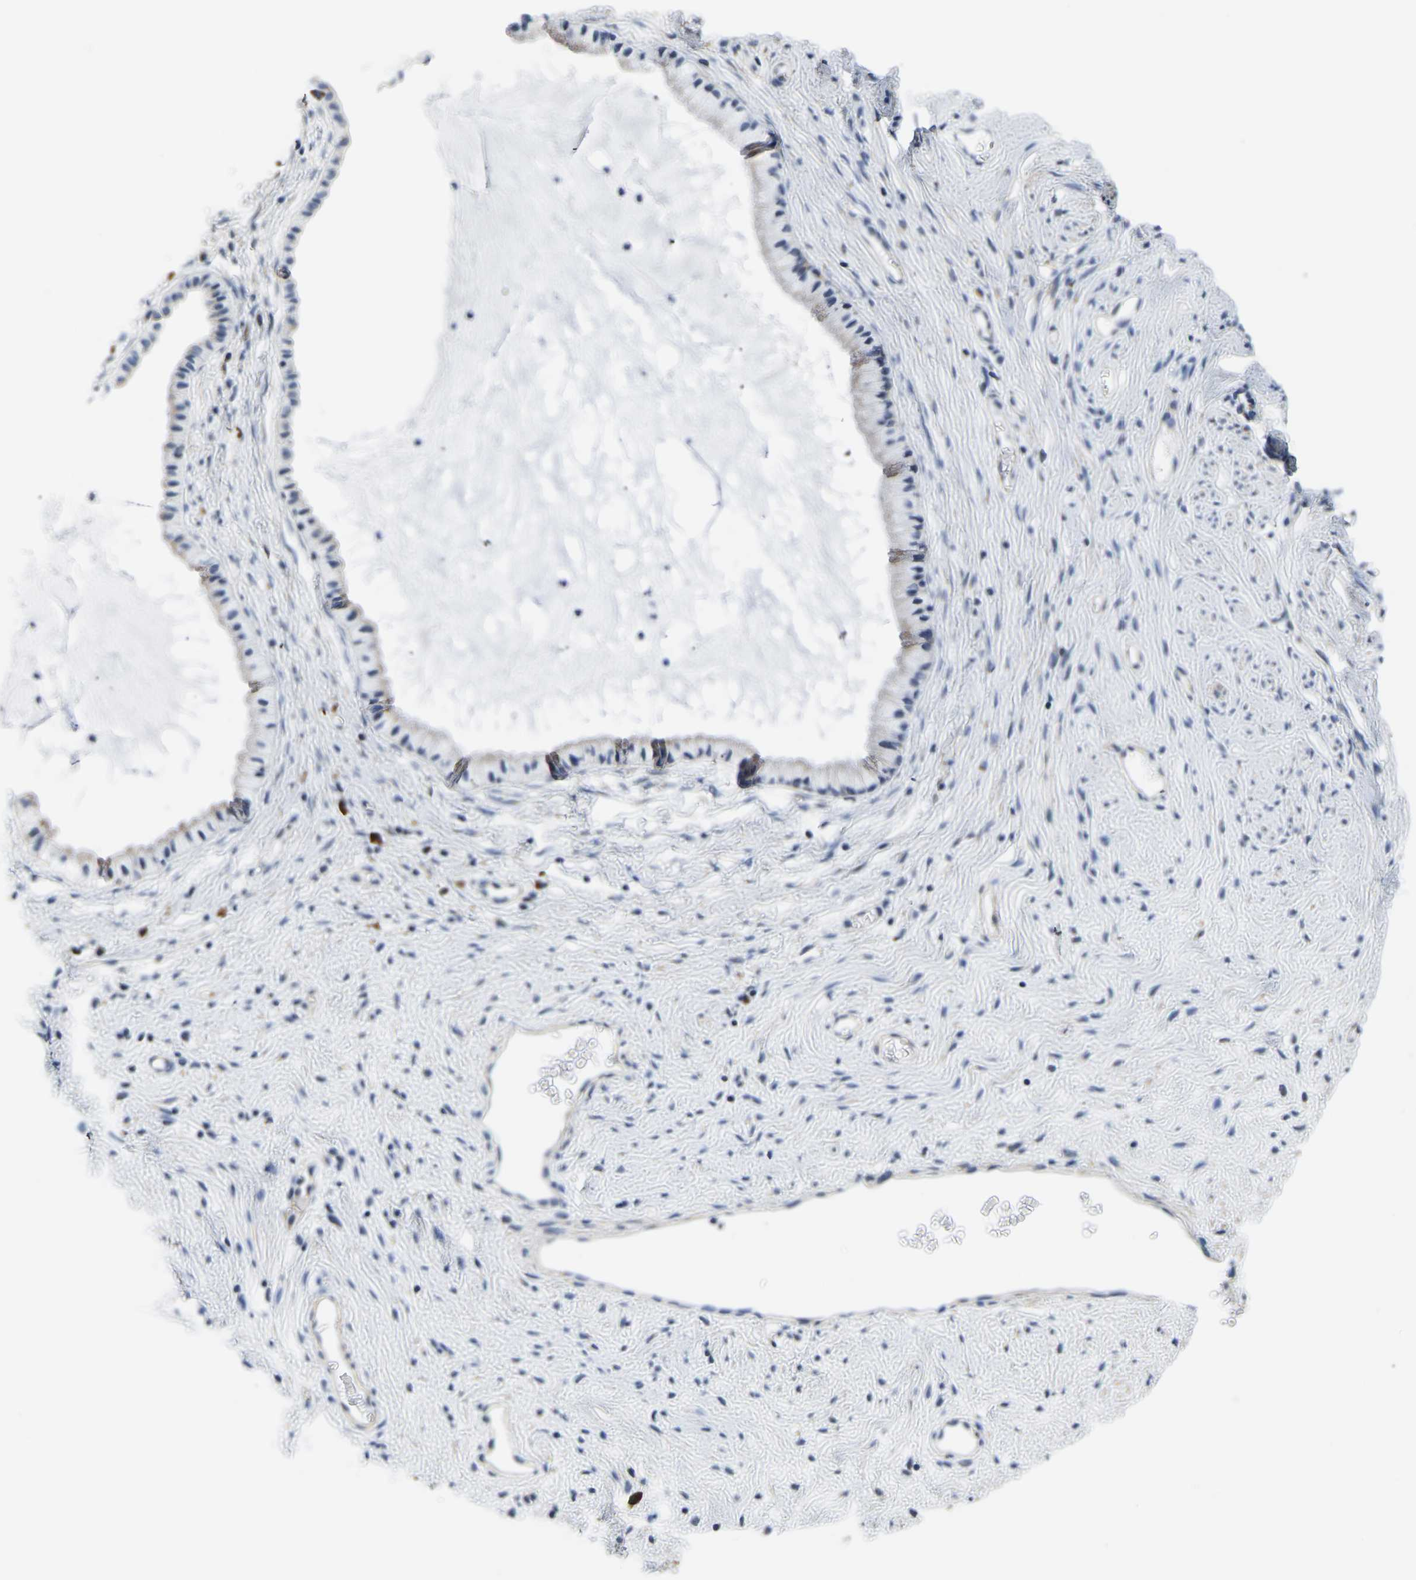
{"staining": {"intensity": "negative", "quantity": "none", "location": "none"}, "tissue": "cervix", "cell_type": "Glandular cells", "image_type": "normal", "snomed": [{"axis": "morphology", "description": "Normal tissue, NOS"}, {"axis": "topography", "description": "Cervix"}], "caption": "The histopathology image displays no staining of glandular cells in benign cervix.", "gene": "PDLIM7", "patient": {"sex": "female", "age": 77}}